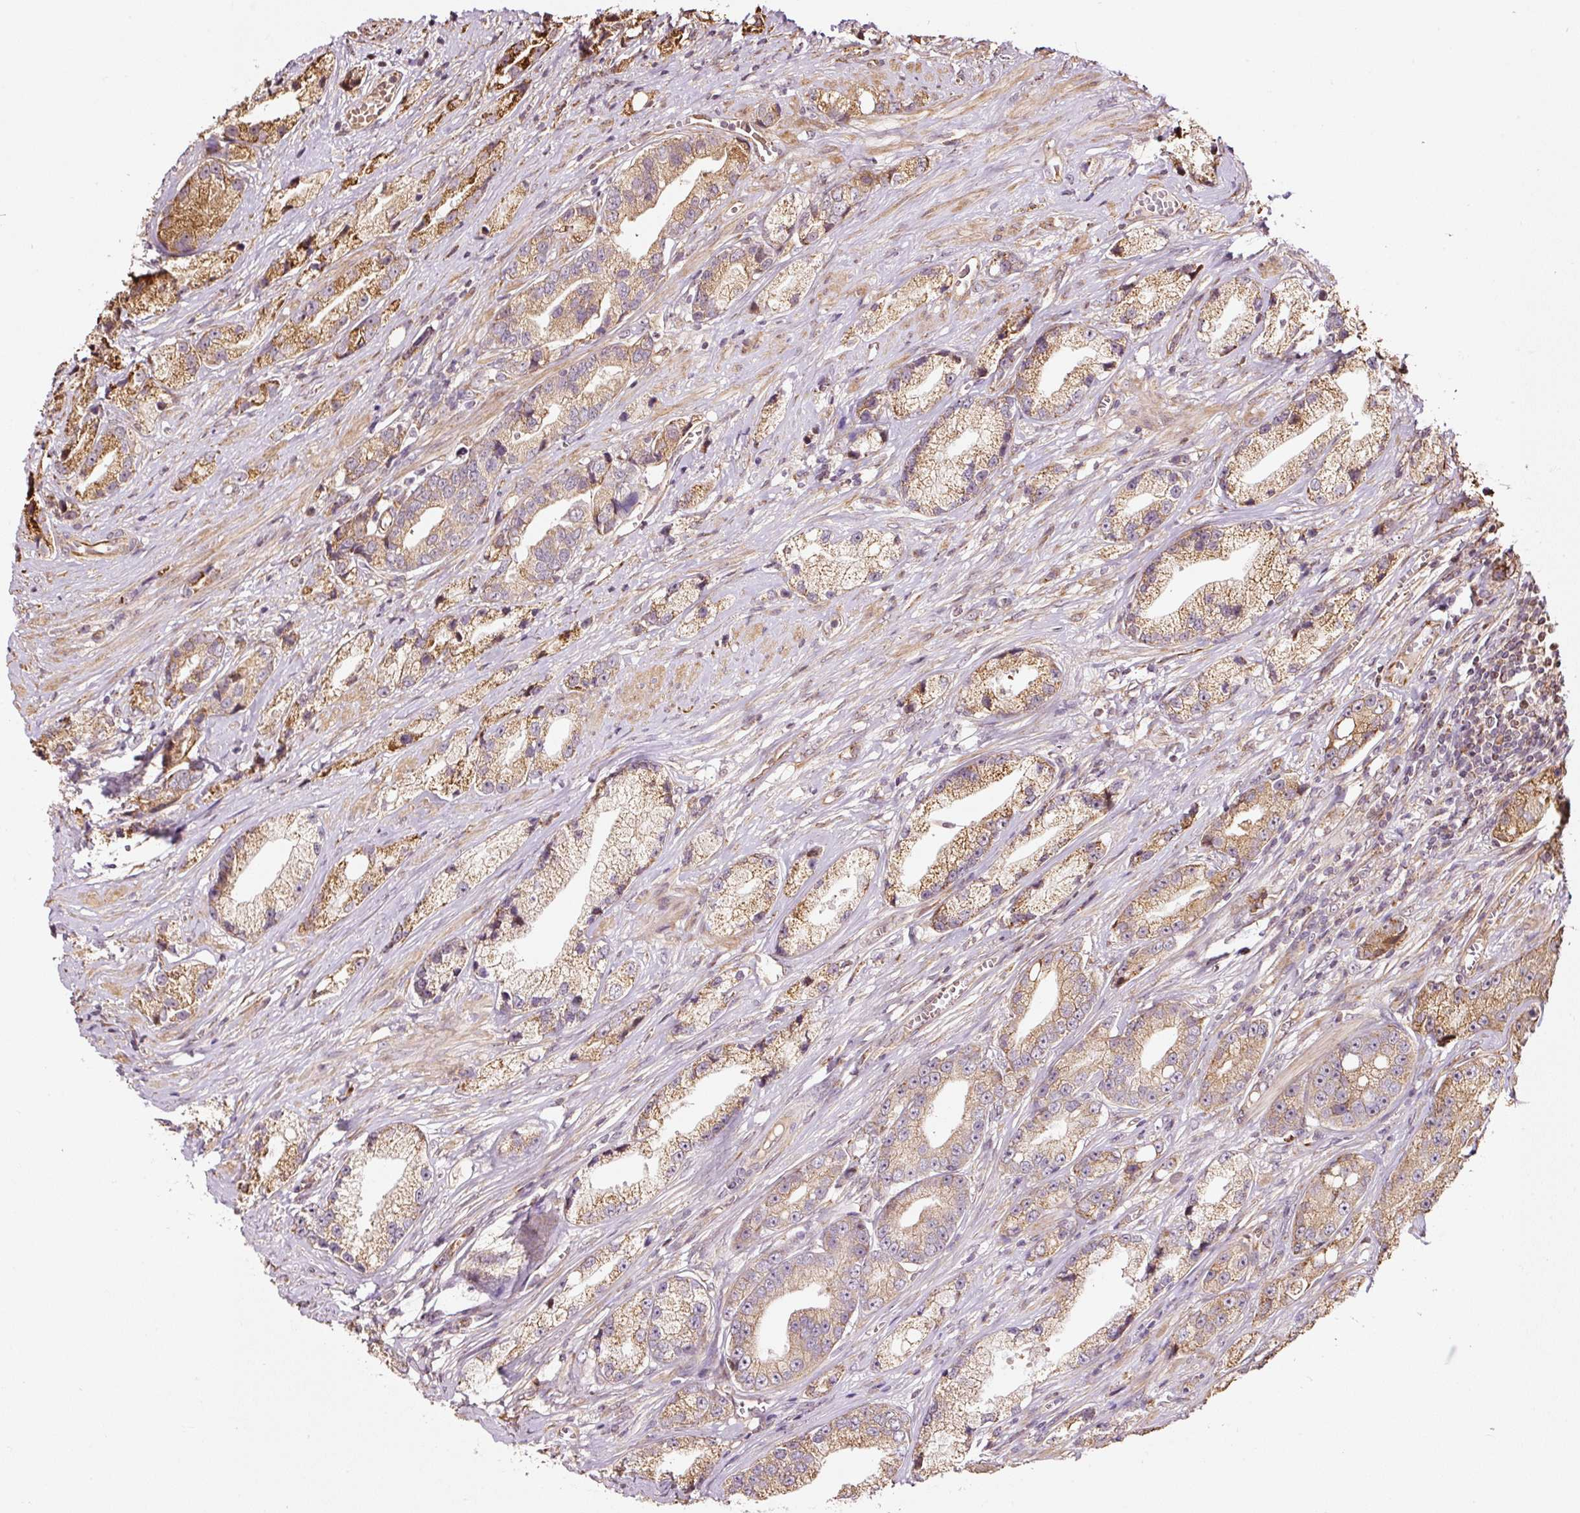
{"staining": {"intensity": "moderate", "quantity": "25%-75%", "location": "cytoplasmic/membranous"}, "tissue": "prostate cancer", "cell_type": "Tumor cells", "image_type": "cancer", "snomed": [{"axis": "morphology", "description": "Adenocarcinoma, High grade"}, {"axis": "topography", "description": "Prostate"}], "caption": "This is a histology image of immunohistochemistry (IHC) staining of adenocarcinoma (high-grade) (prostate), which shows moderate expression in the cytoplasmic/membranous of tumor cells.", "gene": "ETF1", "patient": {"sex": "male", "age": 74}}